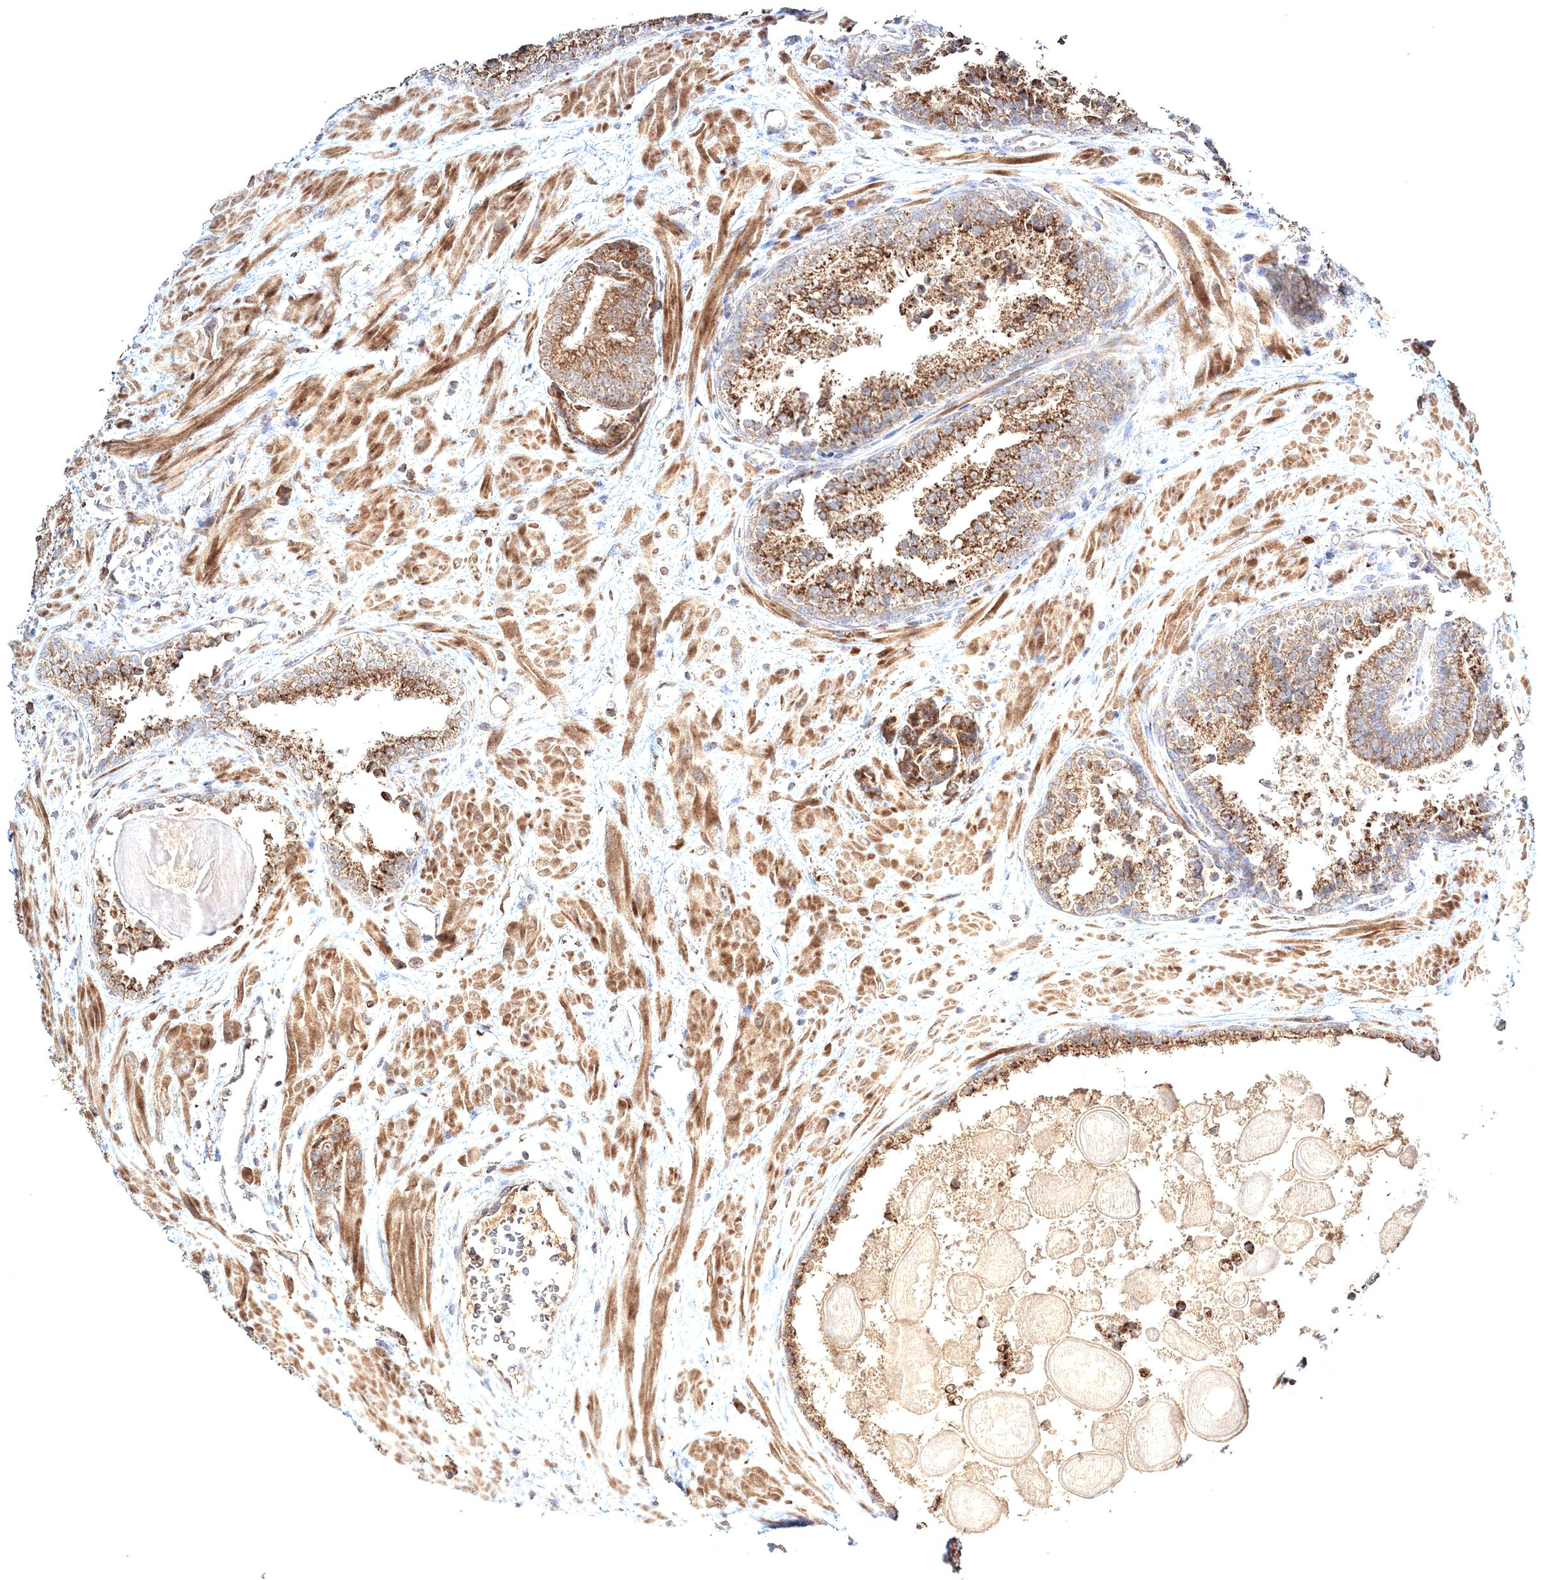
{"staining": {"intensity": "moderate", "quantity": ">75%", "location": "cytoplasmic/membranous"}, "tissue": "prostate cancer", "cell_type": "Tumor cells", "image_type": "cancer", "snomed": [{"axis": "morphology", "description": "Adenocarcinoma, High grade"}, {"axis": "topography", "description": "Prostate"}], "caption": "This photomicrograph exhibits IHC staining of human prostate cancer, with medium moderate cytoplasmic/membranous staining in approximately >75% of tumor cells.", "gene": "PEX13", "patient": {"sex": "male", "age": 57}}